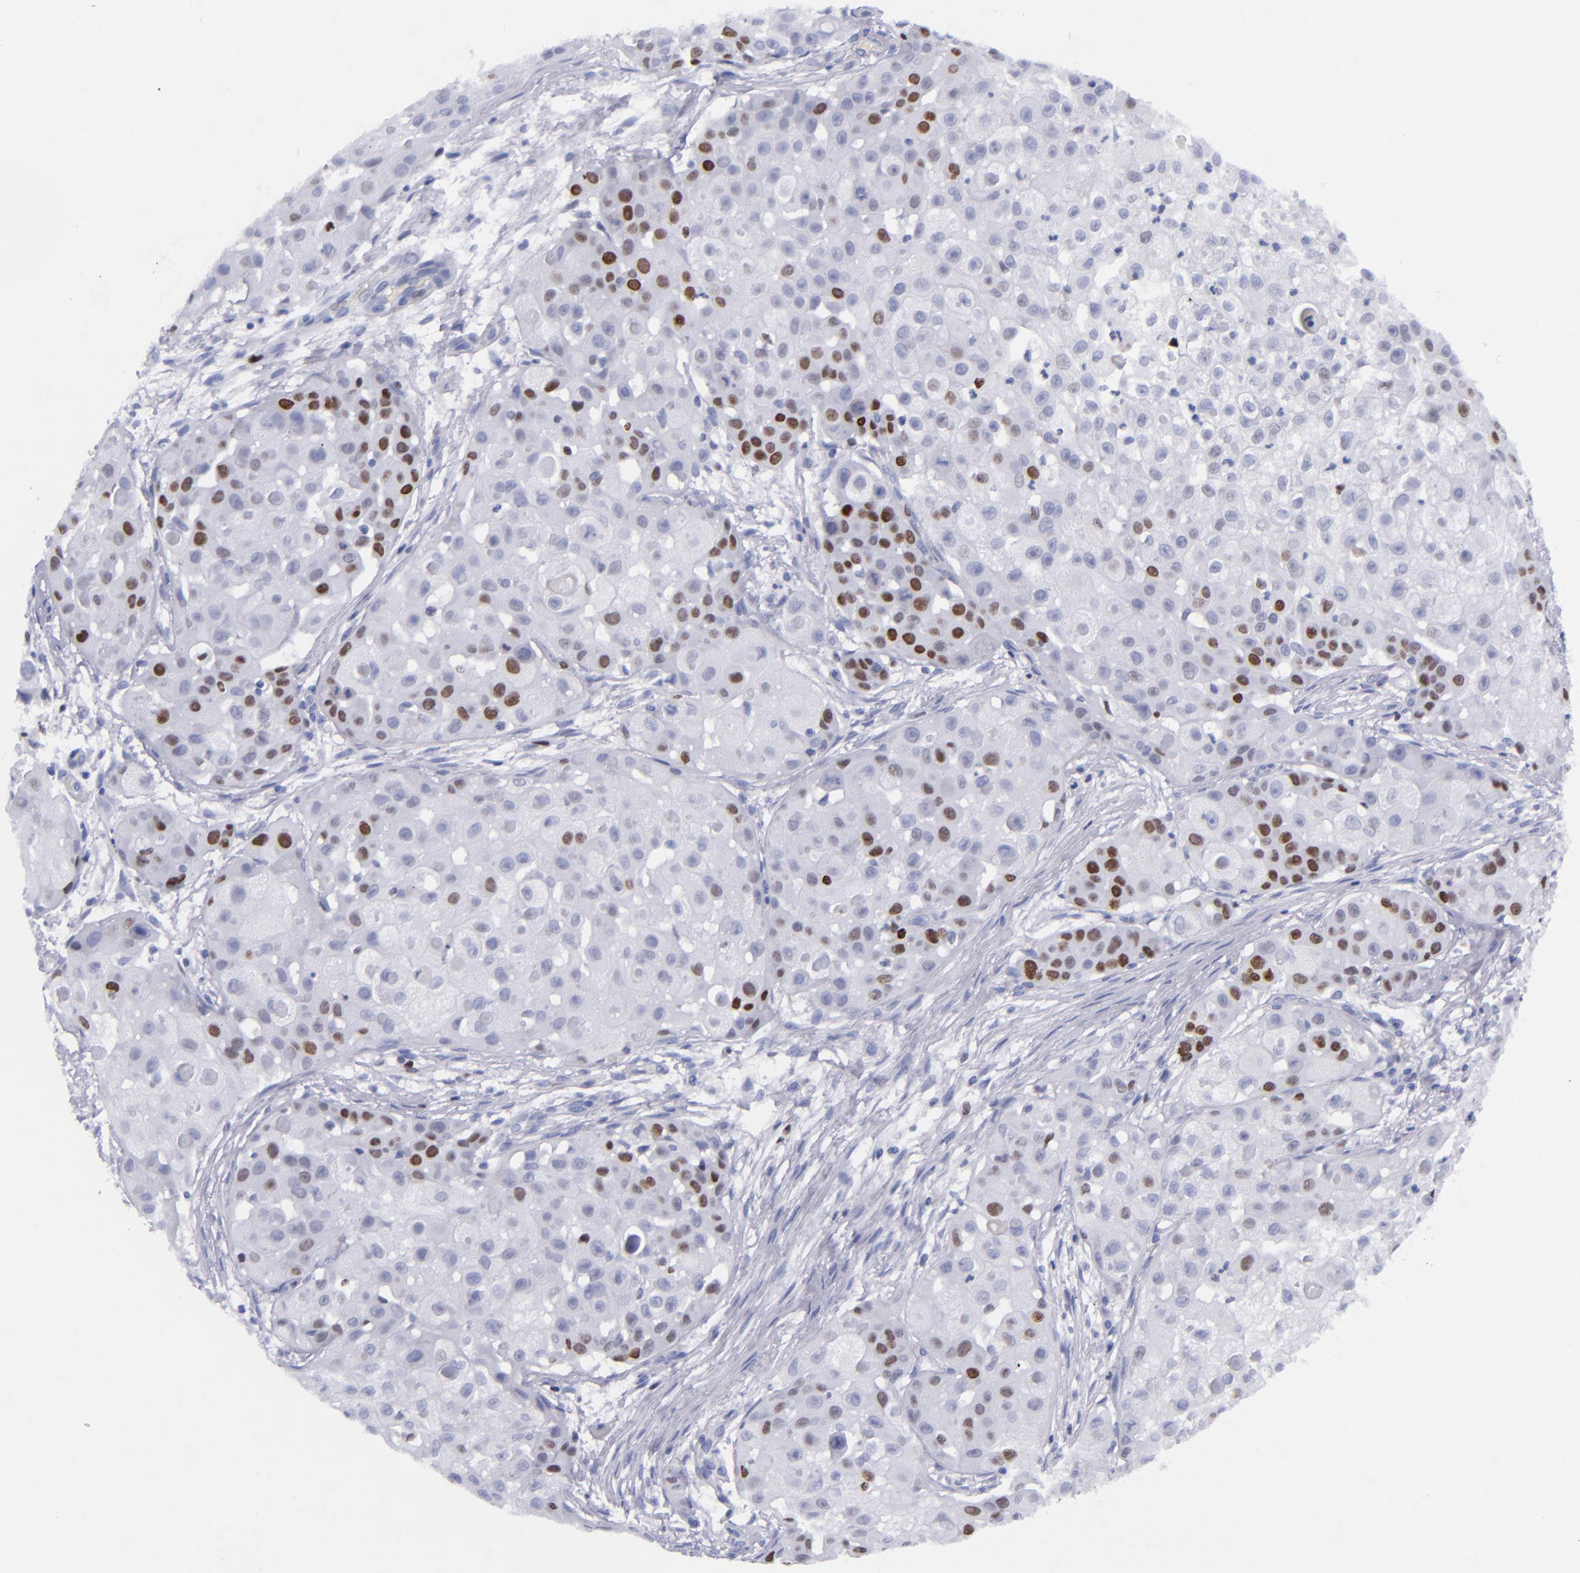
{"staining": {"intensity": "strong", "quantity": "<25%", "location": "nuclear"}, "tissue": "skin cancer", "cell_type": "Tumor cells", "image_type": "cancer", "snomed": [{"axis": "morphology", "description": "Squamous cell carcinoma, NOS"}, {"axis": "topography", "description": "Skin"}], "caption": "Protein expression analysis of squamous cell carcinoma (skin) demonstrates strong nuclear staining in approximately <25% of tumor cells.", "gene": "MCM7", "patient": {"sex": "female", "age": 57}}